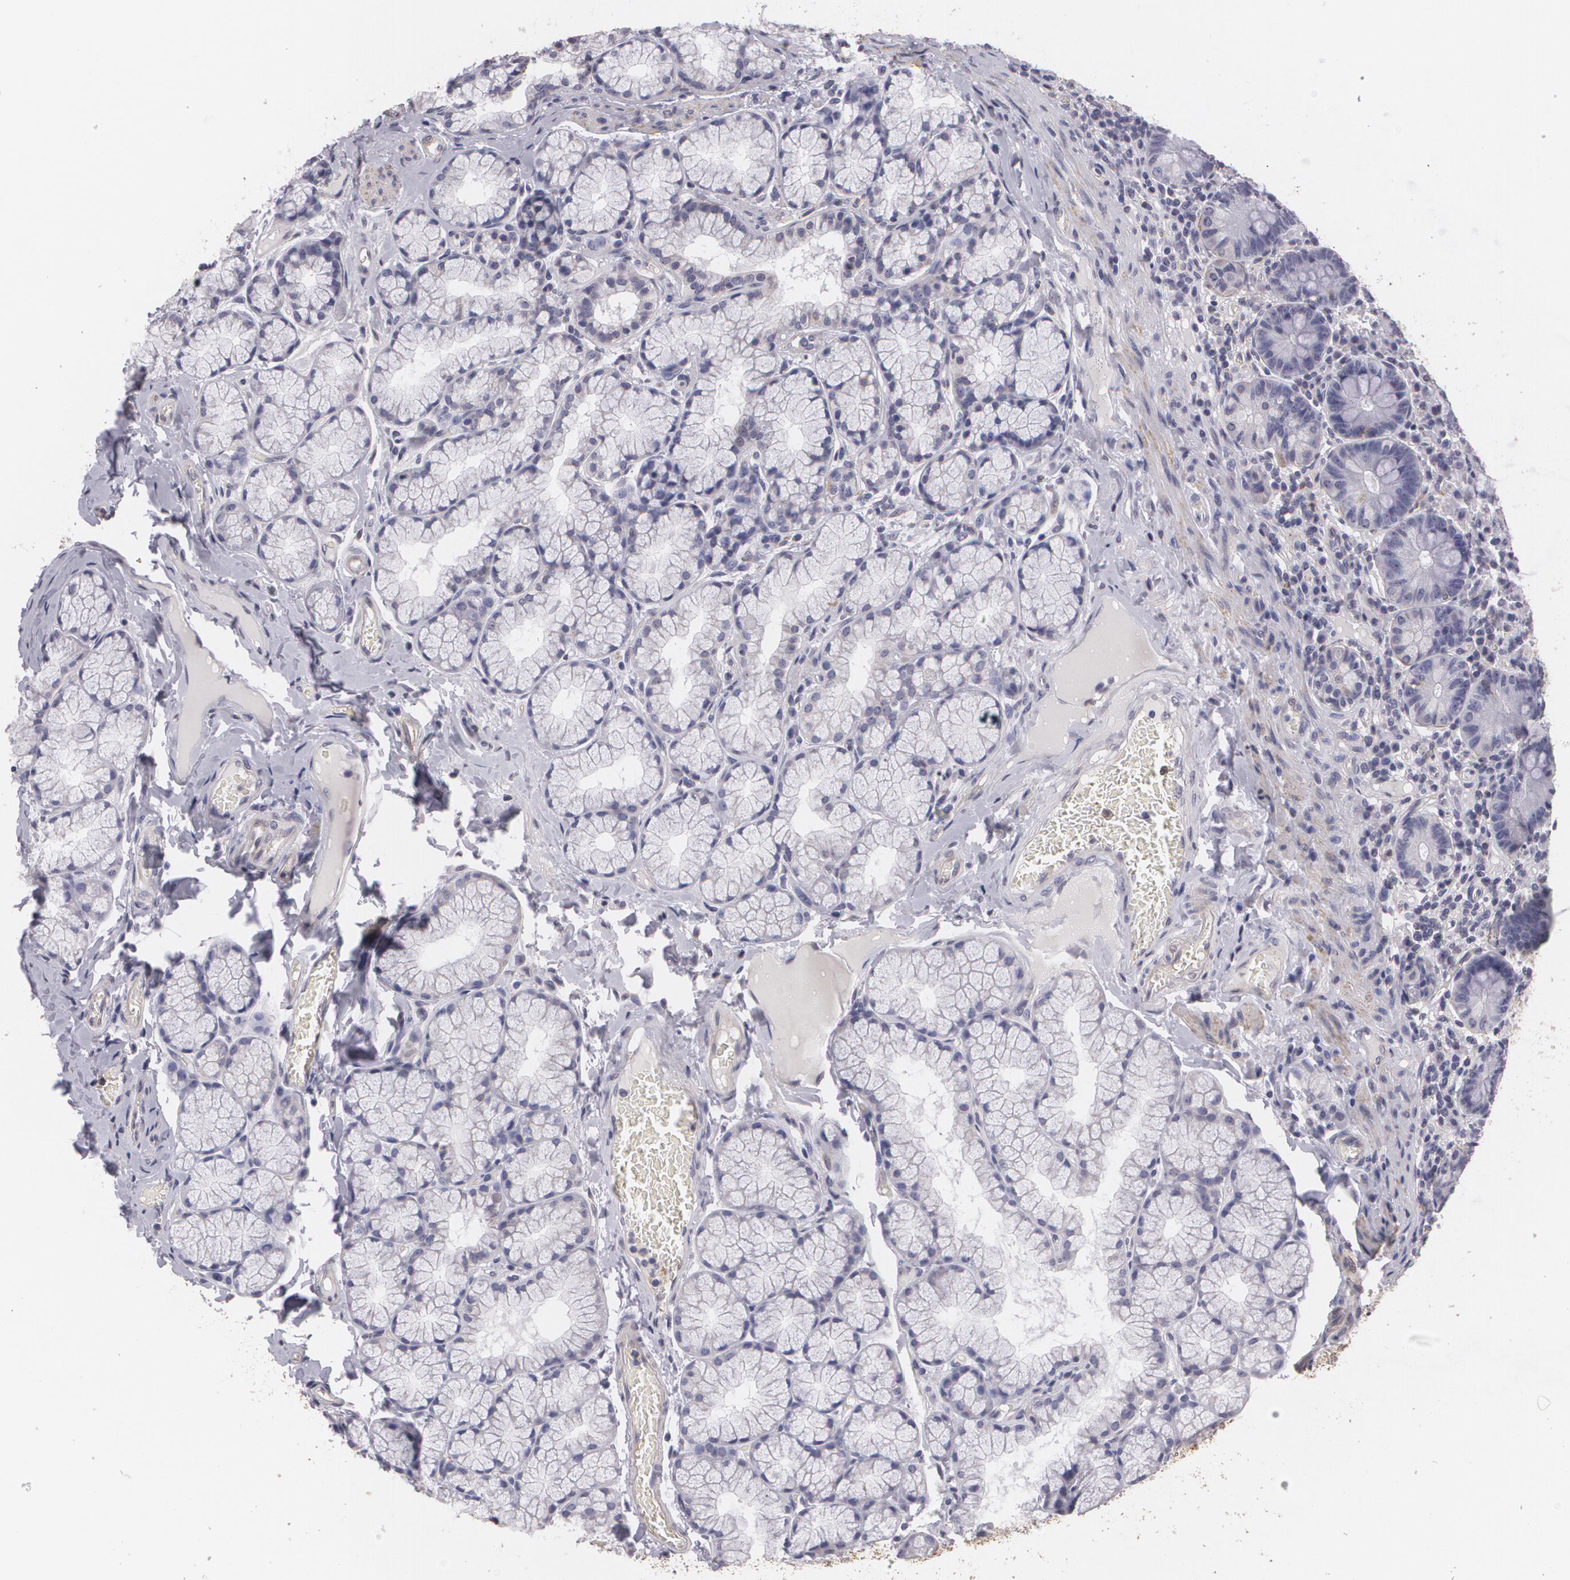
{"staining": {"intensity": "negative", "quantity": "none", "location": "none"}, "tissue": "duodenum", "cell_type": "Glandular cells", "image_type": "normal", "snomed": [{"axis": "morphology", "description": "Normal tissue, NOS"}, {"axis": "topography", "description": "Duodenum"}], "caption": "This image is of benign duodenum stained with immunohistochemistry (IHC) to label a protein in brown with the nuclei are counter-stained blue. There is no staining in glandular cells.", "gene": "KCNA4", "patient": {"sex": "male", "age": 50}}